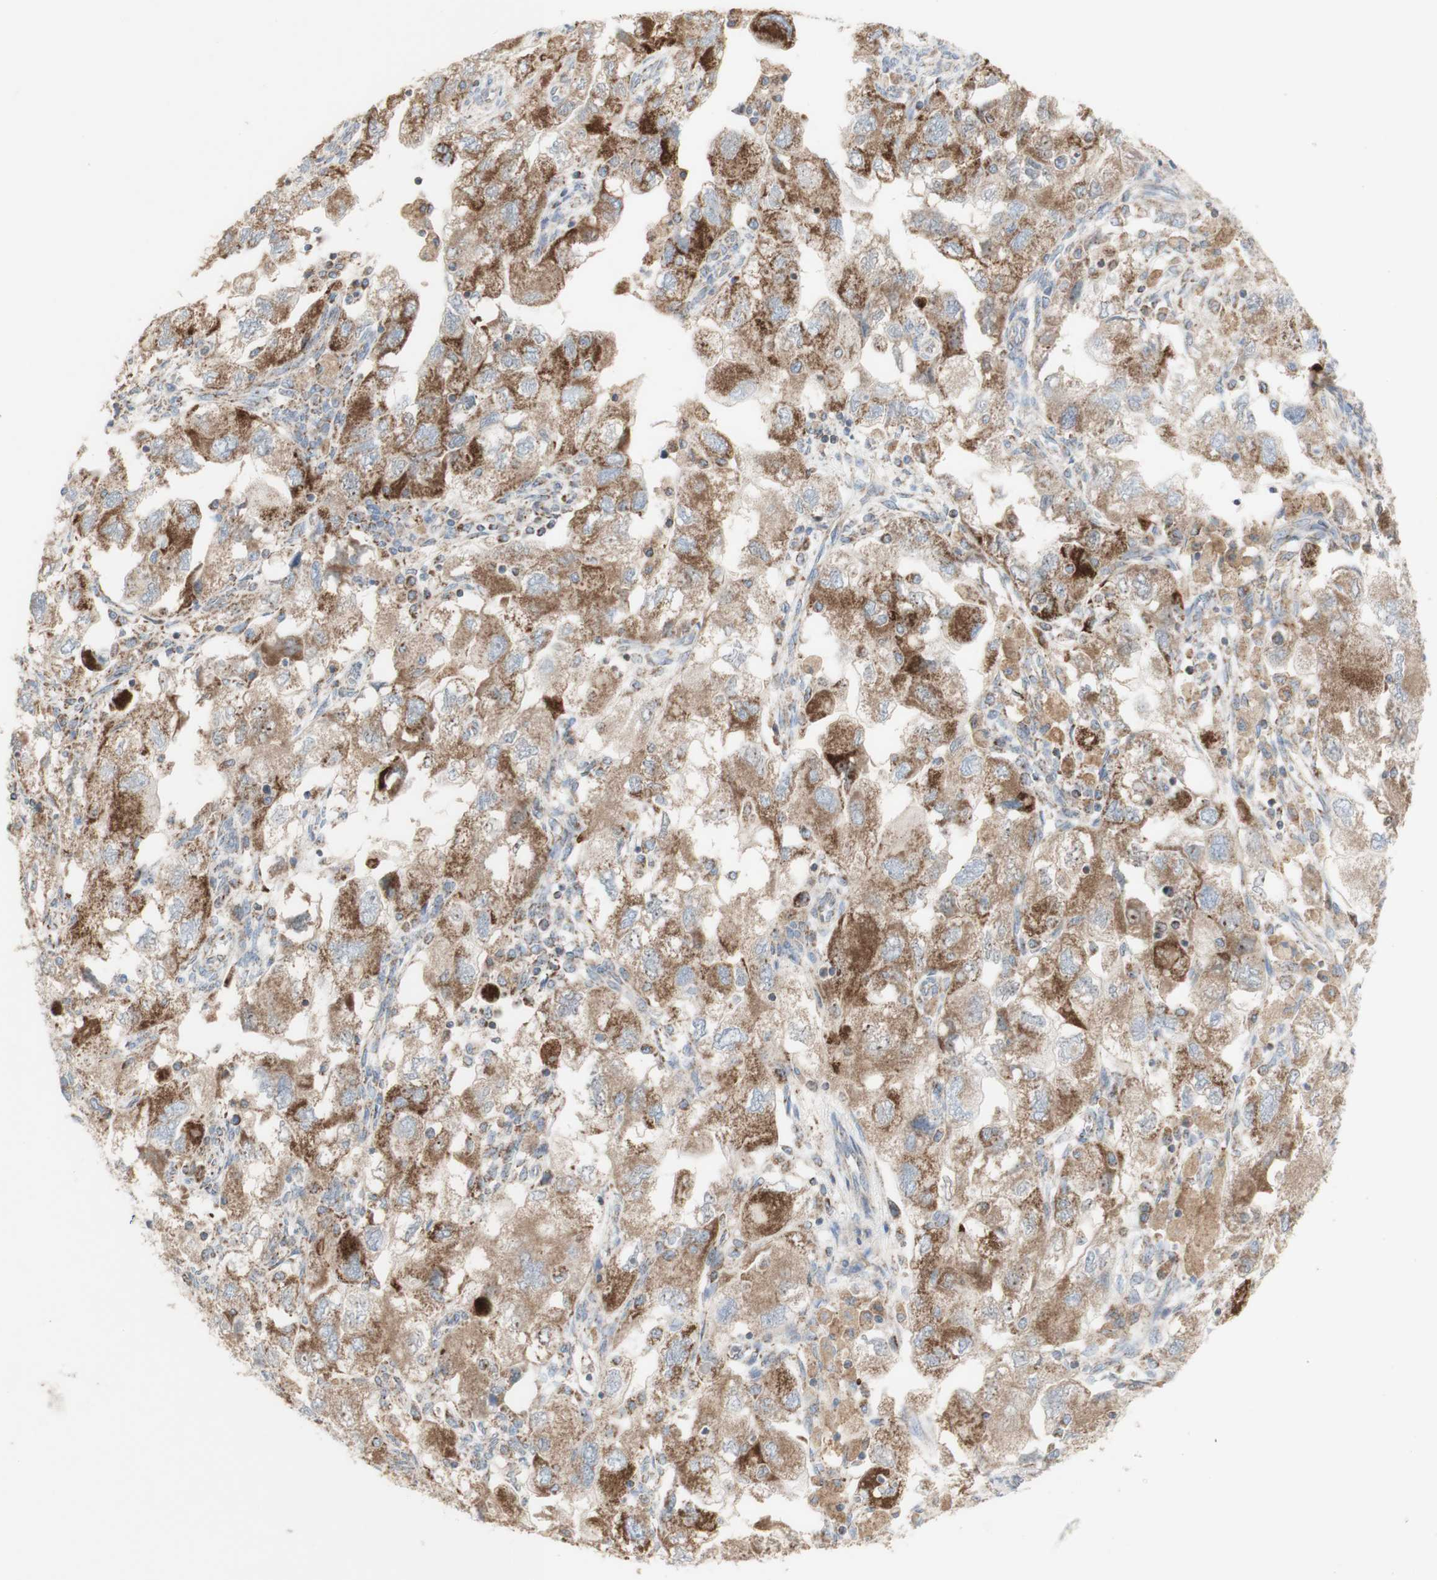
{"staining": {"intensity": "moderate", "quantity": "25%-75%", "location": "cytoplasmic/membranous"}, "tissue": "ovarian cancer", "cell_type": "Tumor cells", "image_type": "cancer", "snomed": [{"axis": "morphology", "description": "Carcinoma, NOS"}, {"axis": "morphology", "description": "Cystadenocarcinoma, serous, NOS"}, {"axis": "topography", "description": "Ovary"}], "caption": "High-power microscopy captured an immunohistochemistry (IHC) micrograph of ovarian carcinoma, revealing moderate cytoplasmic/membranous staining in approximately 25%-75% of tumor cells.", "gene": "CNTNAP1", "patient": {"sex": "female", "age": 69}}